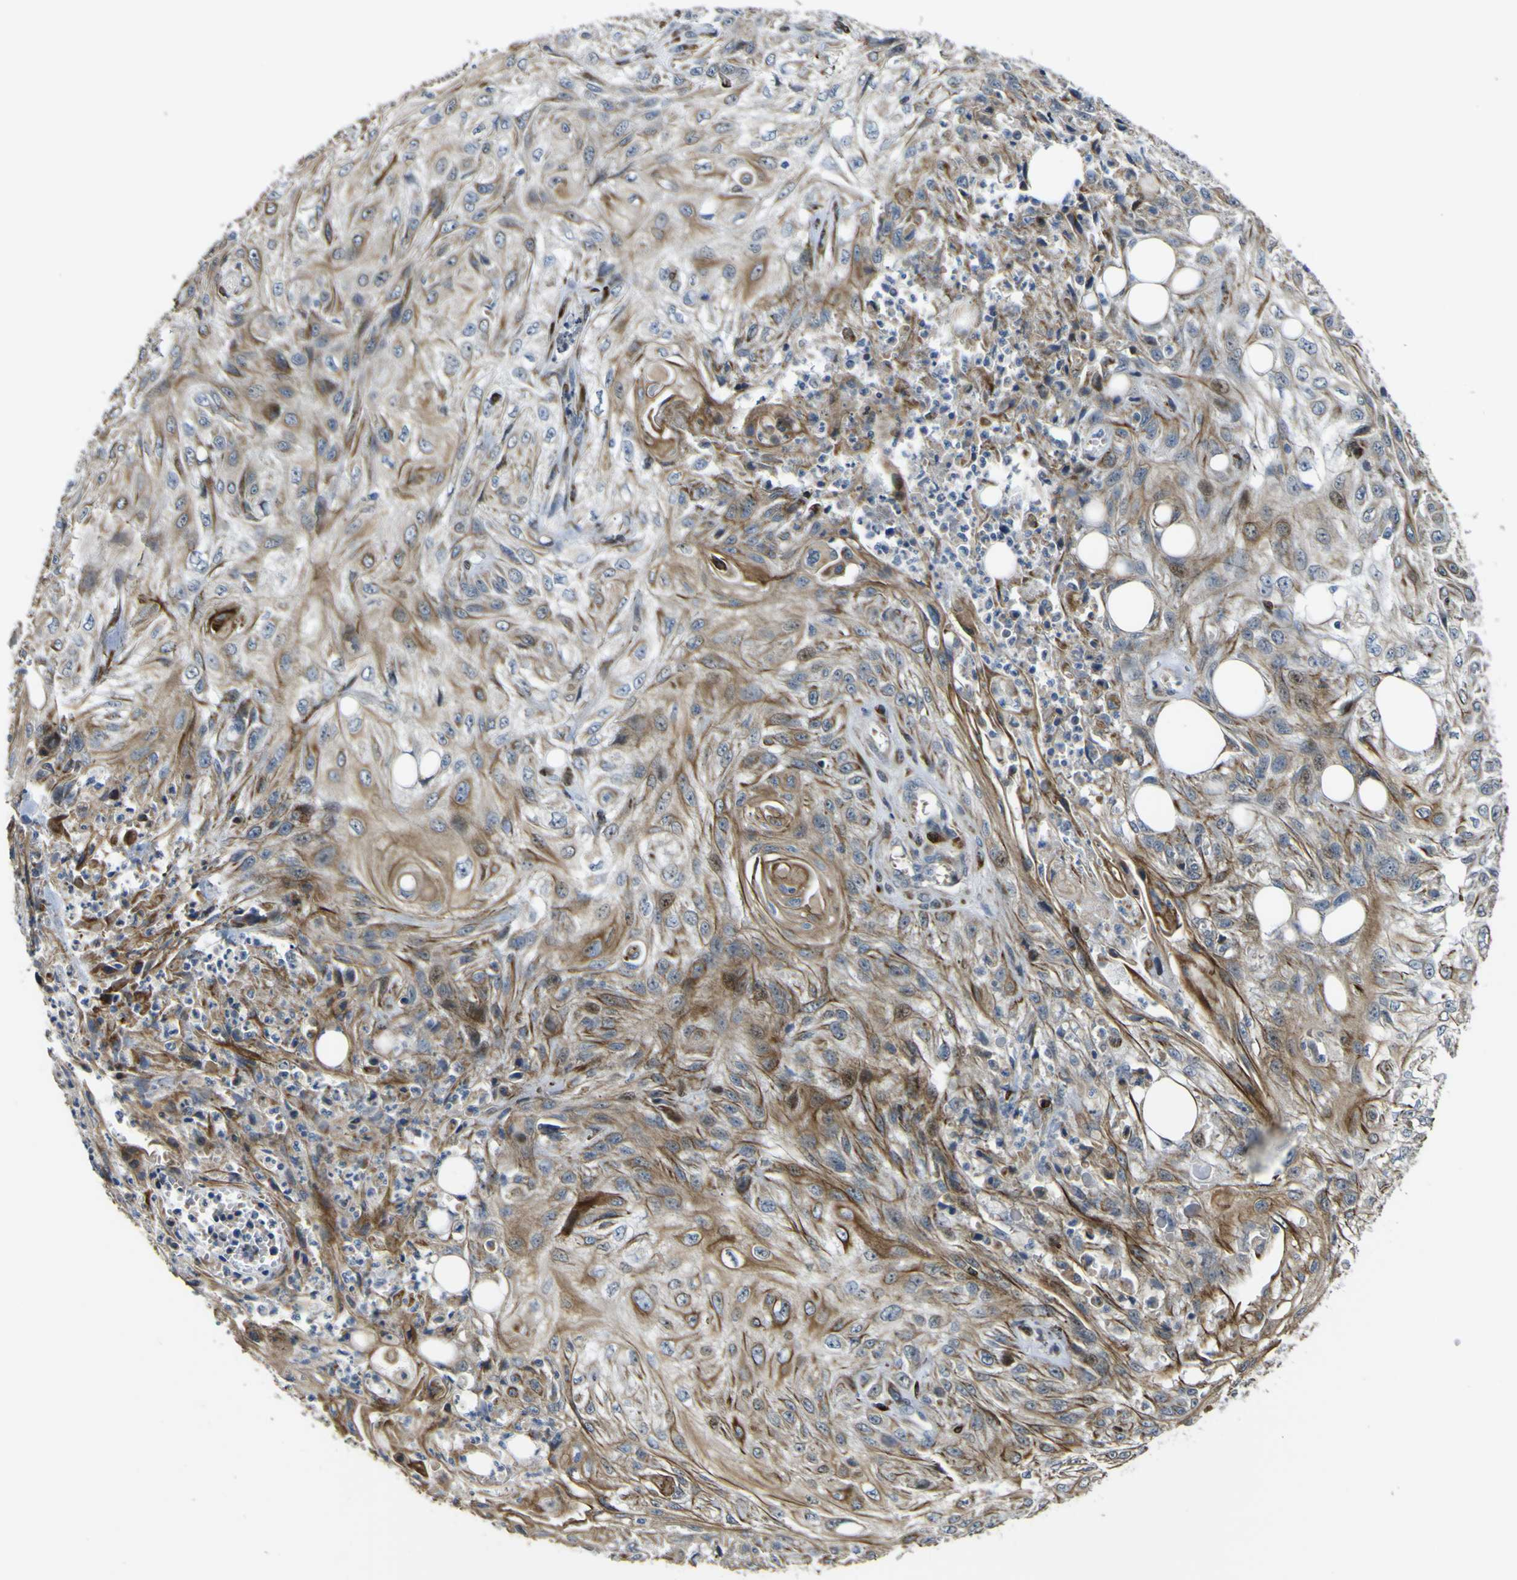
{"staining": {"intensity": "moderate", "quantity": "25%-75%", "location": "cytoplasmic/membranous"}, "tissue": "skin cancer", "cell_type": "Tumor cells", "image_type": "cancer", "snomed": [{"axis": "morphology", "description": "Squamous cell carcinoma, NOS"}, {"axis": "topography", "description": "Skin"}], "caption": "Protein expression analysis of squamous cell carcinoma (skin) reveals moderate cytoplasmic/membranous expression in approximately 25%-75% of tumor cells. (DAB IHC, brown staining for protein, blue staining for nuclei).", "gene": "LBHD1", "patient": {"sex": "male", "age": 75}}